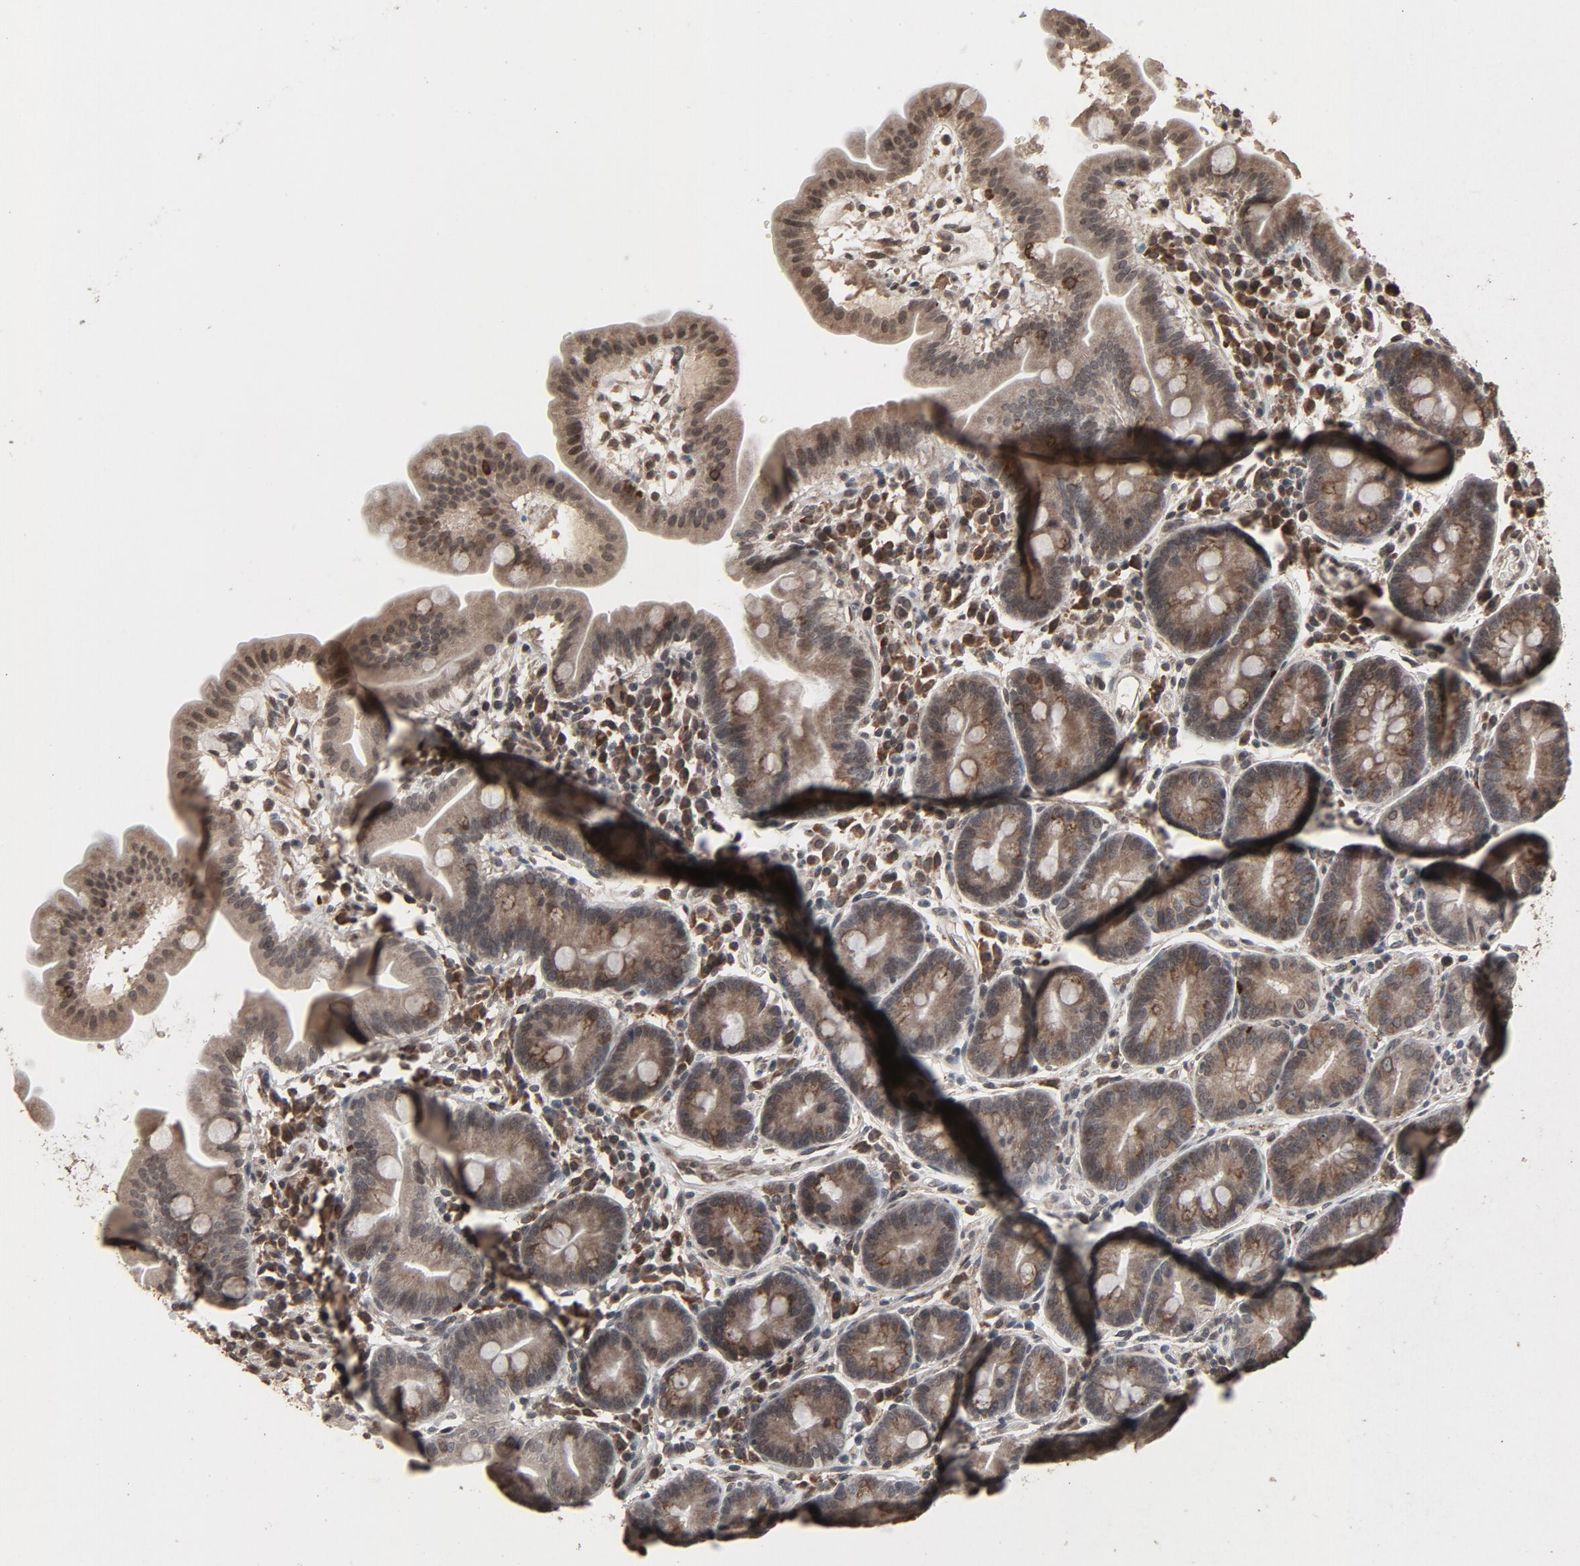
{"staining": {"intensity": "moderate", "quantity": ">75%", "location": "cytoplasmic/membranous,nuclear"}, "tissue": "duodenum", "cell_type": "Glandular cells", "image_type": "normal", "snomed": [{"axis": "morphology", "description": "Normal tissue, NOS"}, {"axis": "topography", "description": "Duodenum"}], "caption": "Duodenum was stained to show a protein in brown. There is medium levels of moderate cytoplasmic/membranous,nuclear positivity in about >75% of glandular cells. (DAB IHC, brown staining for protein, blue staining for nuclei).", "gene": "POM121", "patient": {"sex": "male", "age": 50}}